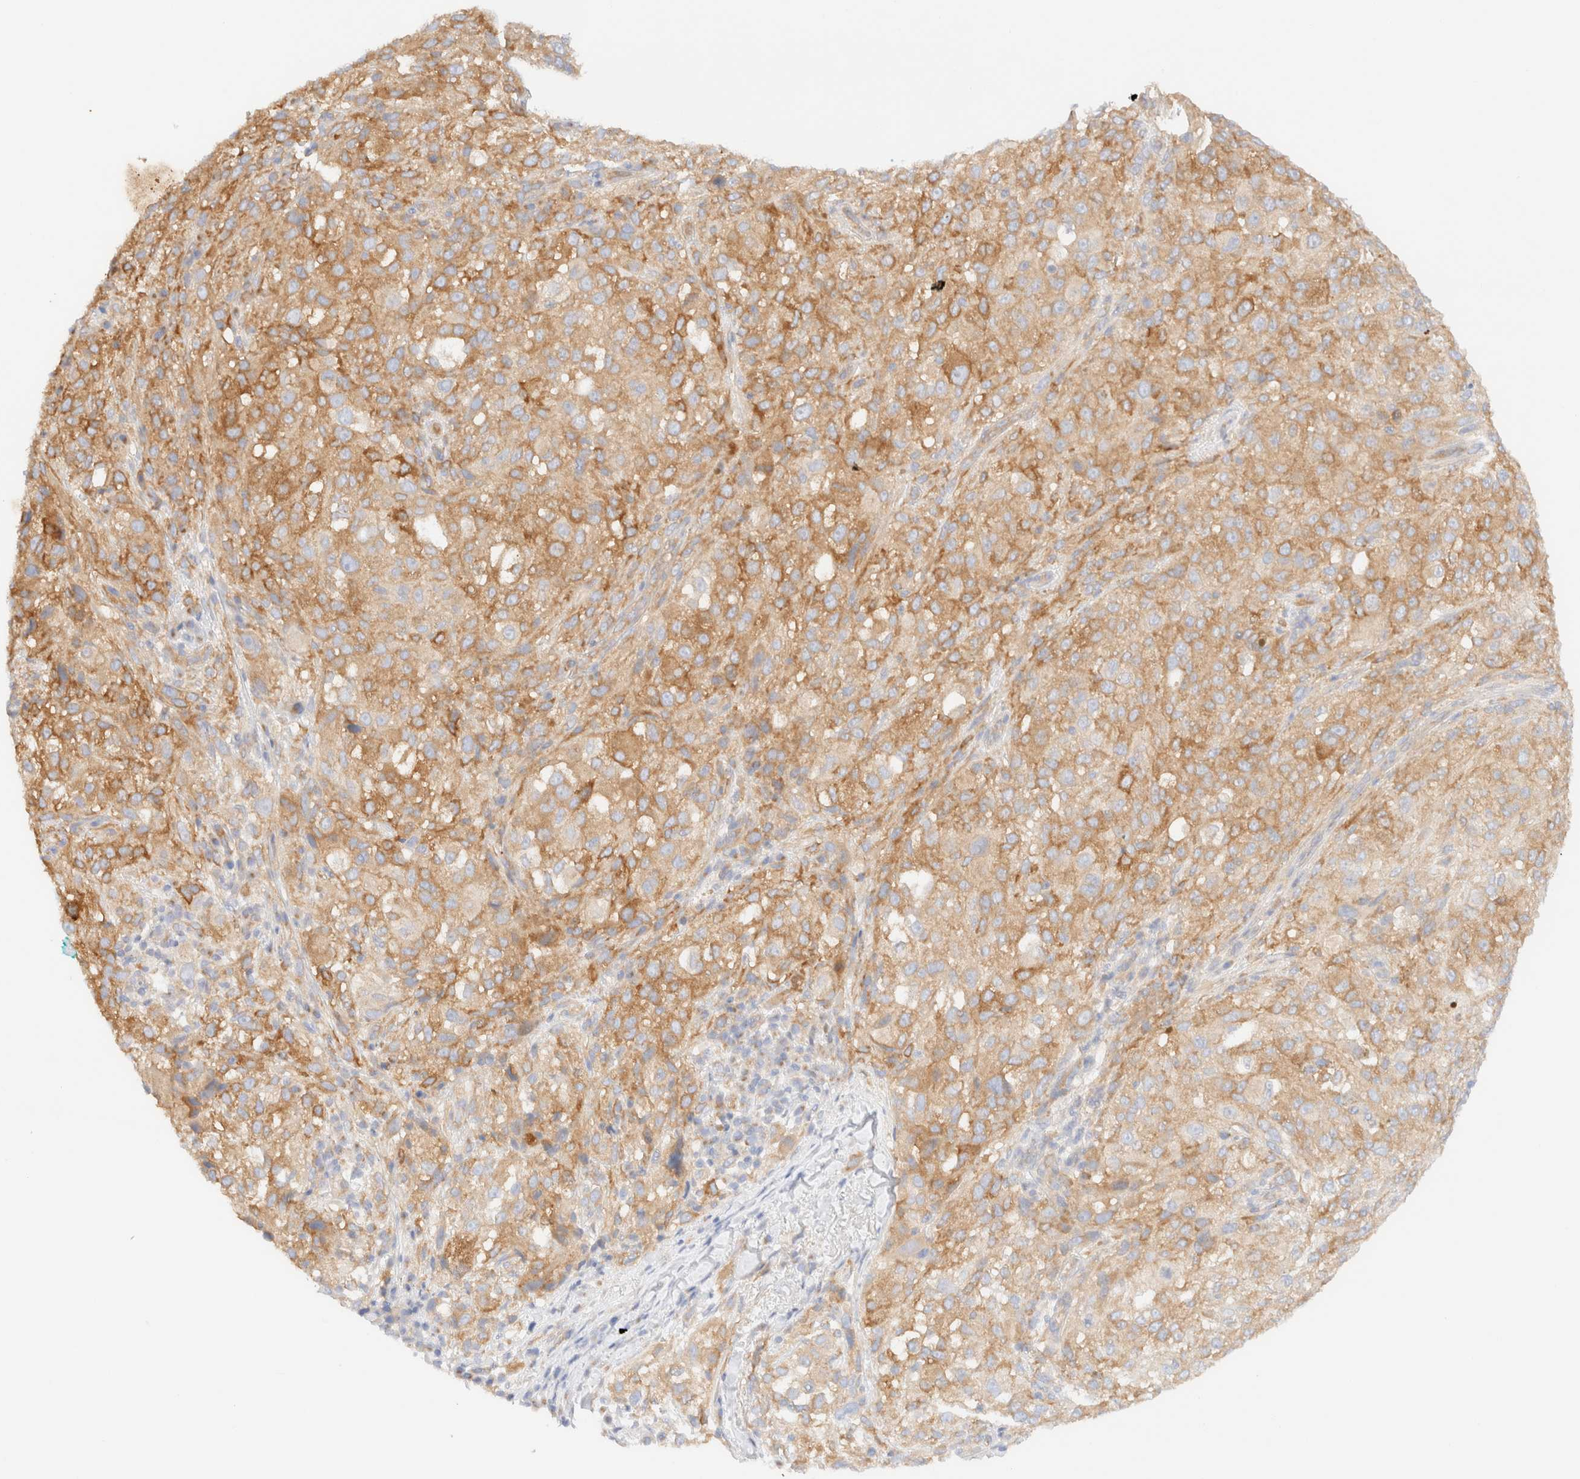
{"staining": {"intensity": "moderate", "quantity": ">75%", "location": "cytoplasmic/membranous"}, "tissue": "melanoma", "cell_type": "Tumor cells", "image_type": "cancer", "snomed": [{"axis": "morphology", "description": "Necrosis, NOS"}, {"axis": "morphology", "description": "Malignant melanoma, NOS"}, {"axis": "topography", "description": "Skin"}], "caption": "Human melanoma stained for a protein (brown) reveals moderate cytoplasmic/membranous positive positivity in about >75% of tumor cells.", "gene": "MYO10", "patient": {"sex": "female", "age": 87}}